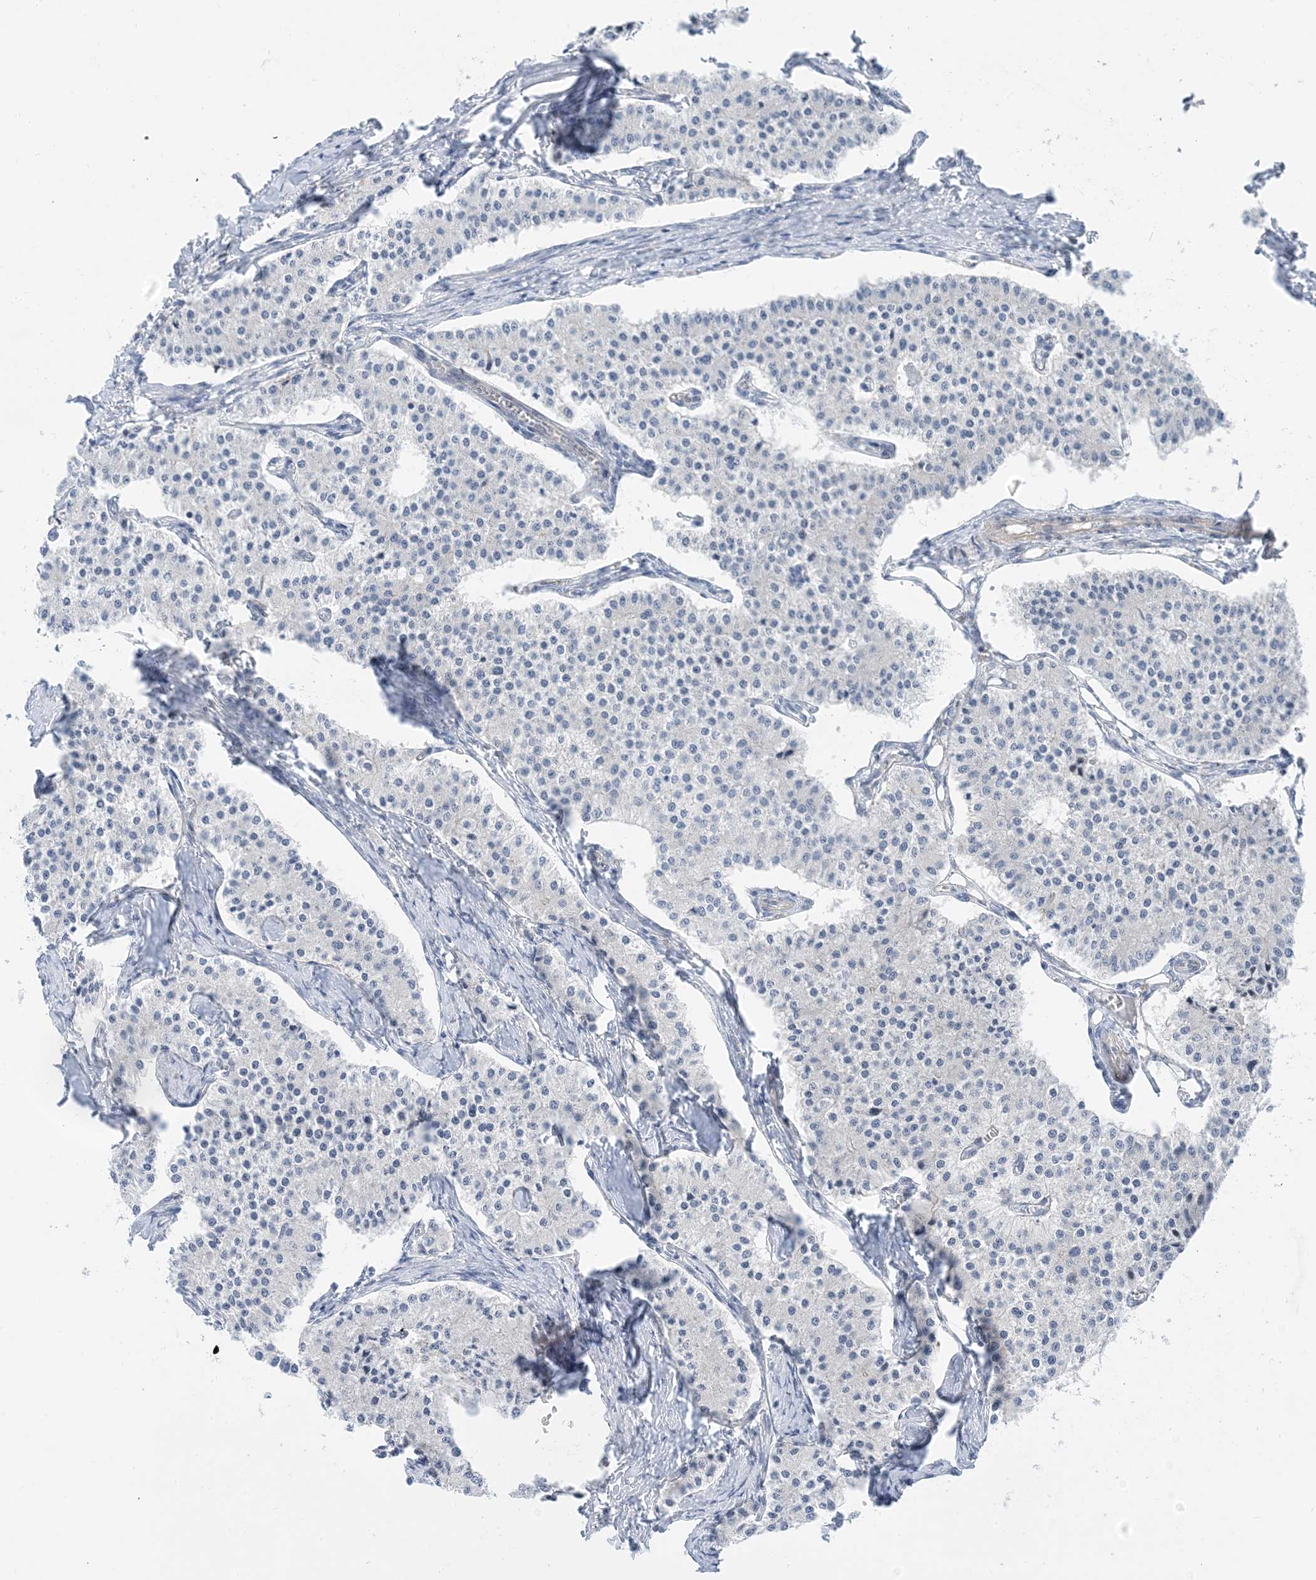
{"staining": {"intensity": "negative", "quantity": "none", "location": "none"}, "tissue": "carcinoid", "cell_type": "Tumor cells", "image_type": "cancer", "snomed": [{"axis": "morphology", "description": "Carcinoid, malignant, NOS"}, {"axis": "topography", "description": "Colon"}], "caption": "Malignant carcinoid was stained to show a protein in brown. There is no significant expression in tumor cells. The staining was performed using DAB to visualize the protein expression in brown, while the nuclei were stained in blue with hematoxylin (Magnification: 20x).", "gene": "IL36B", "patient": {"sex": "female", "age": 52}}